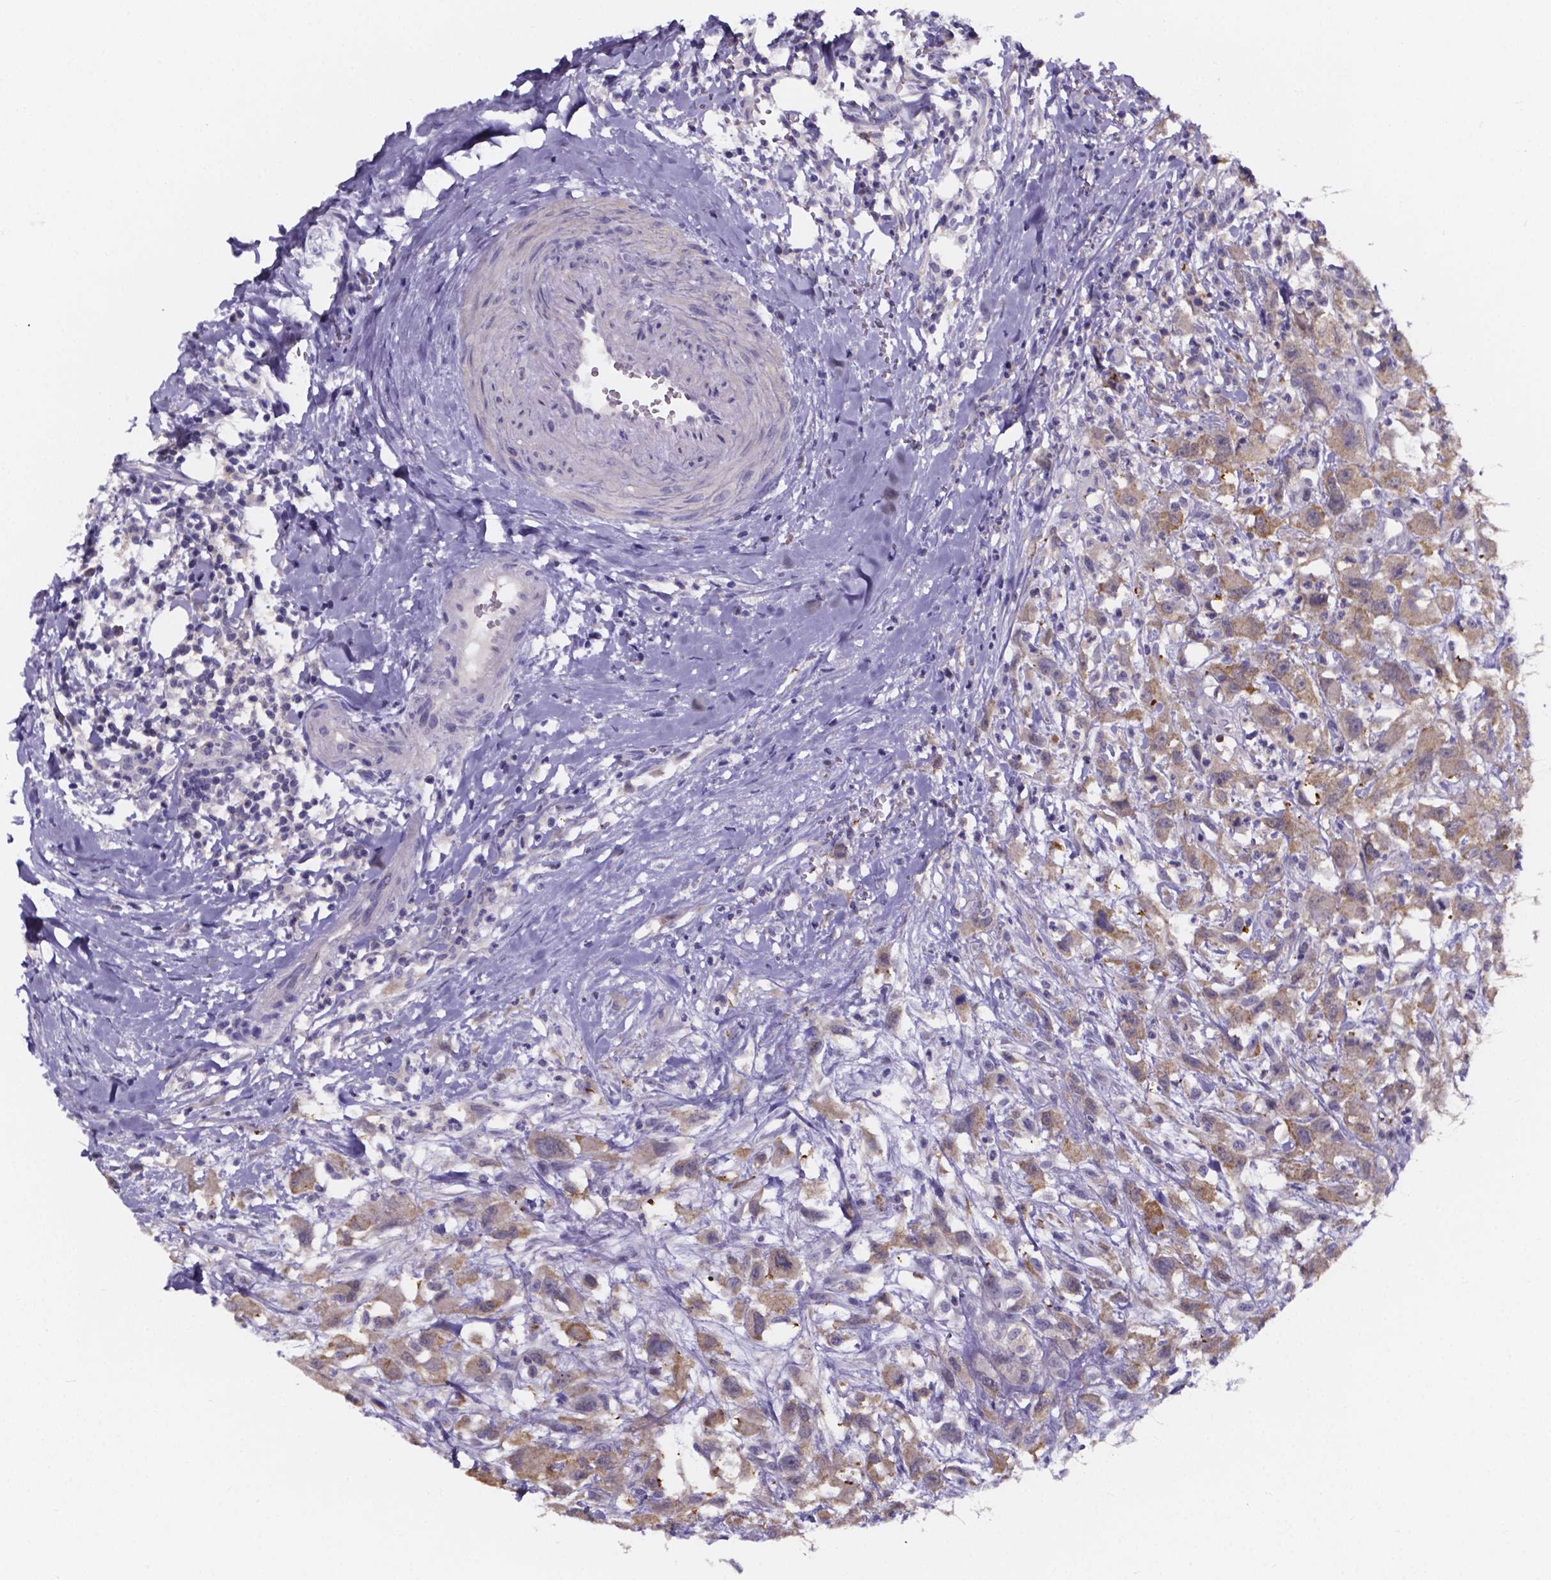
{"staining": {"intensity": "weak", "quantity": ">75%", "location": "cytoplasmic/membranous"}, "tissue": "head and neck cancer", "cell_type": "Tumor cells", "image_type": "cancer", "snomed": [{"axis": "morphology", "description": "Squamous cell carcinoma, NOS"}, {"axis": "morphology", "description": "Squamous cell carcinoma, metastatic, NOS"}, {"axis": "topography", "description": "Oral tissue"}, {"axis": "topography", "description": "Head-Neck"}], "caption": "The image demonstrates a brown stain indicating the presence of a protein in the cytoplasmic/membranous of tumor cells in head and neck metastatic squamous cell carcinoma.", "gene": "SPOCD1", "patient": {"sex": "female", "age": 85}}